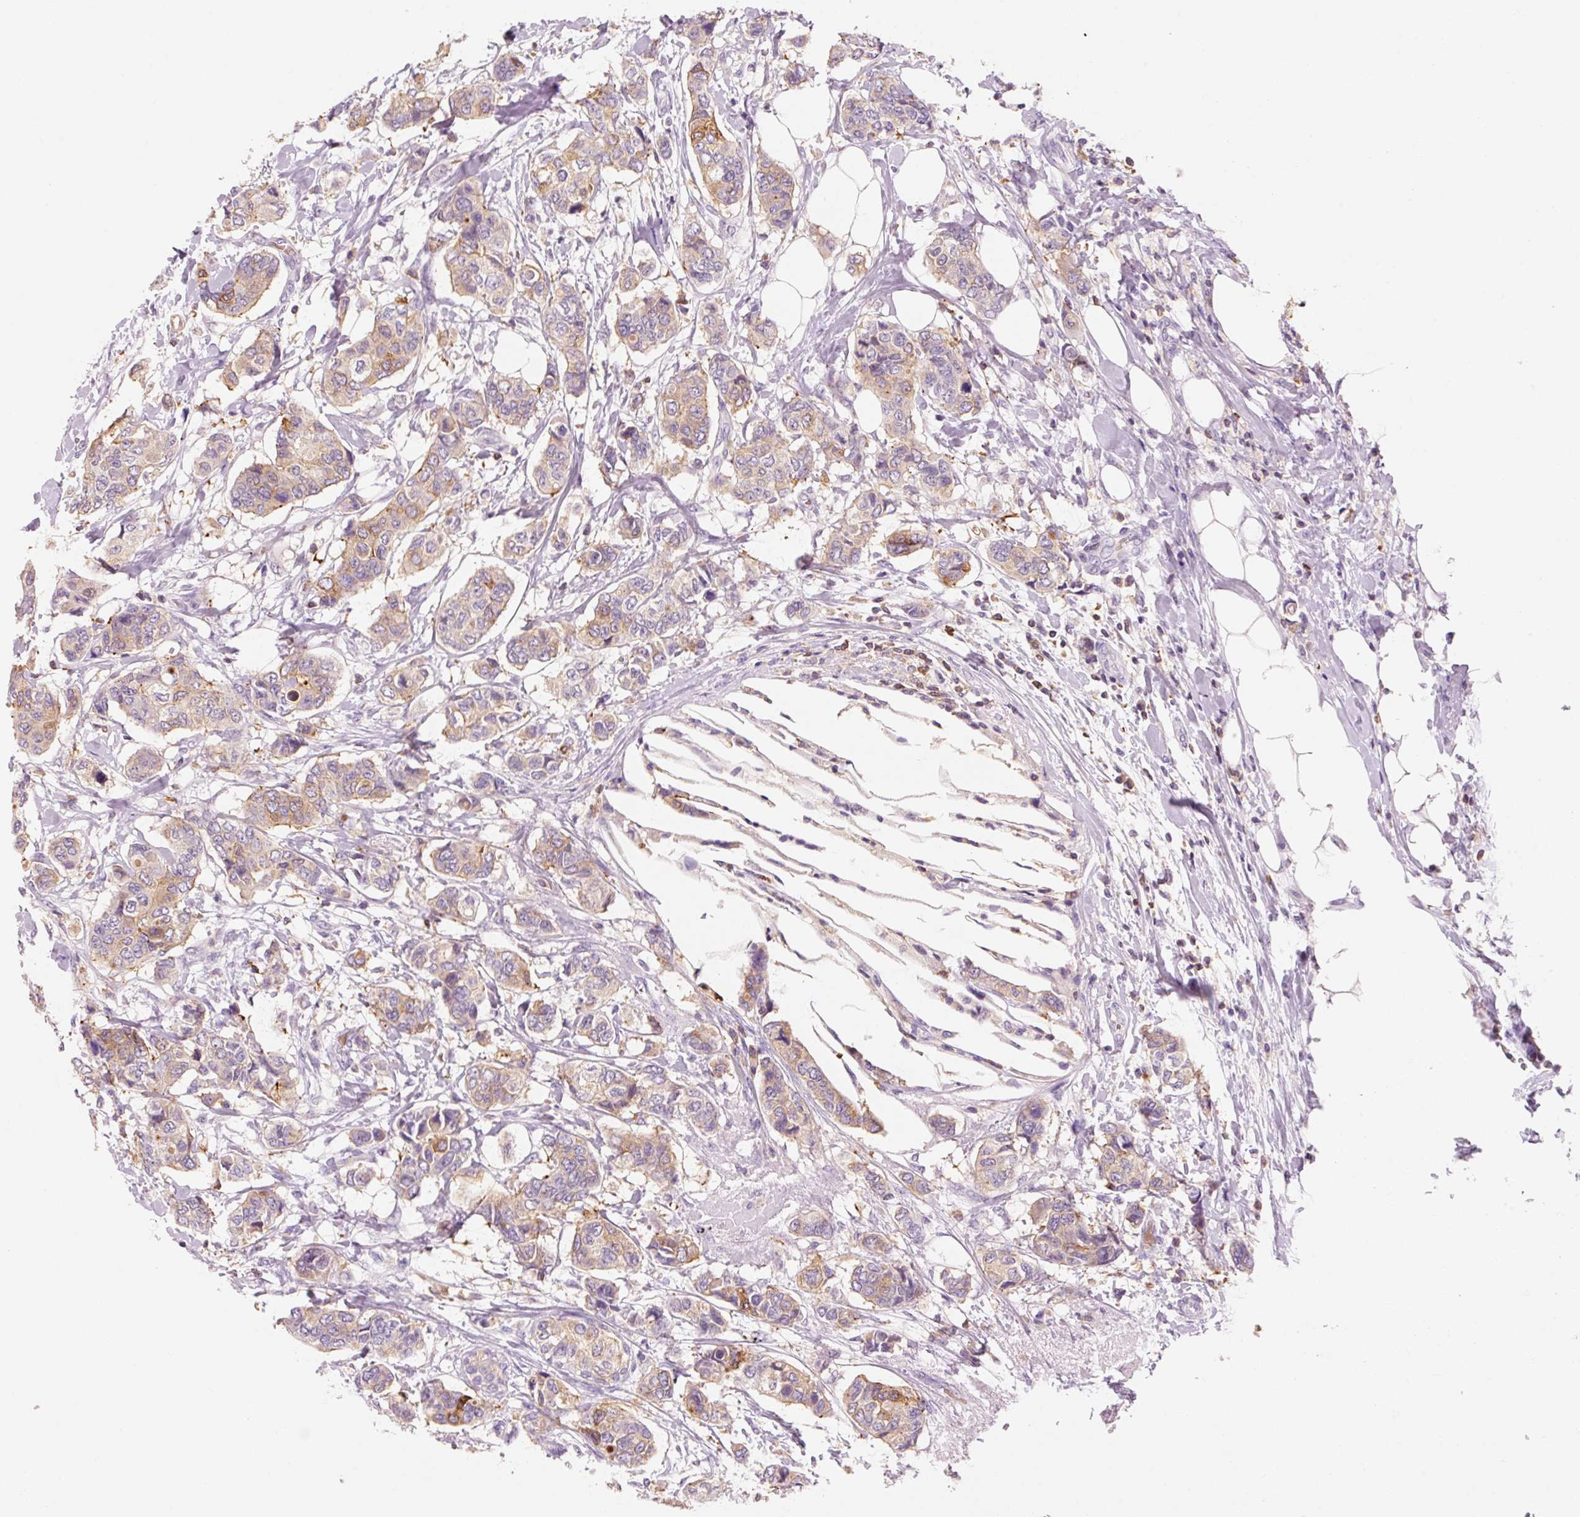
{"staining": {"intensity": "moderate", "quantity": "25%-75%", "location": "cytoplasmic/membranous"}, "tissue": "breast cancer", "cell_type": "Tumor cells", "image_type": "cancer", "snomed": [{"axis": "morphology", "description": "Lobular carcinoma"}, {"axis": "topography", "description": "Breast"}], "caption": "This micrograph displays immunohistochemistry staining of breast cancer, with medium moderate cytoplasmic/membranous positivity in approximately 25%-75% of tumor cells.", "gene": "OR8K1", "patient": {"sex": "female", "age": 51}}